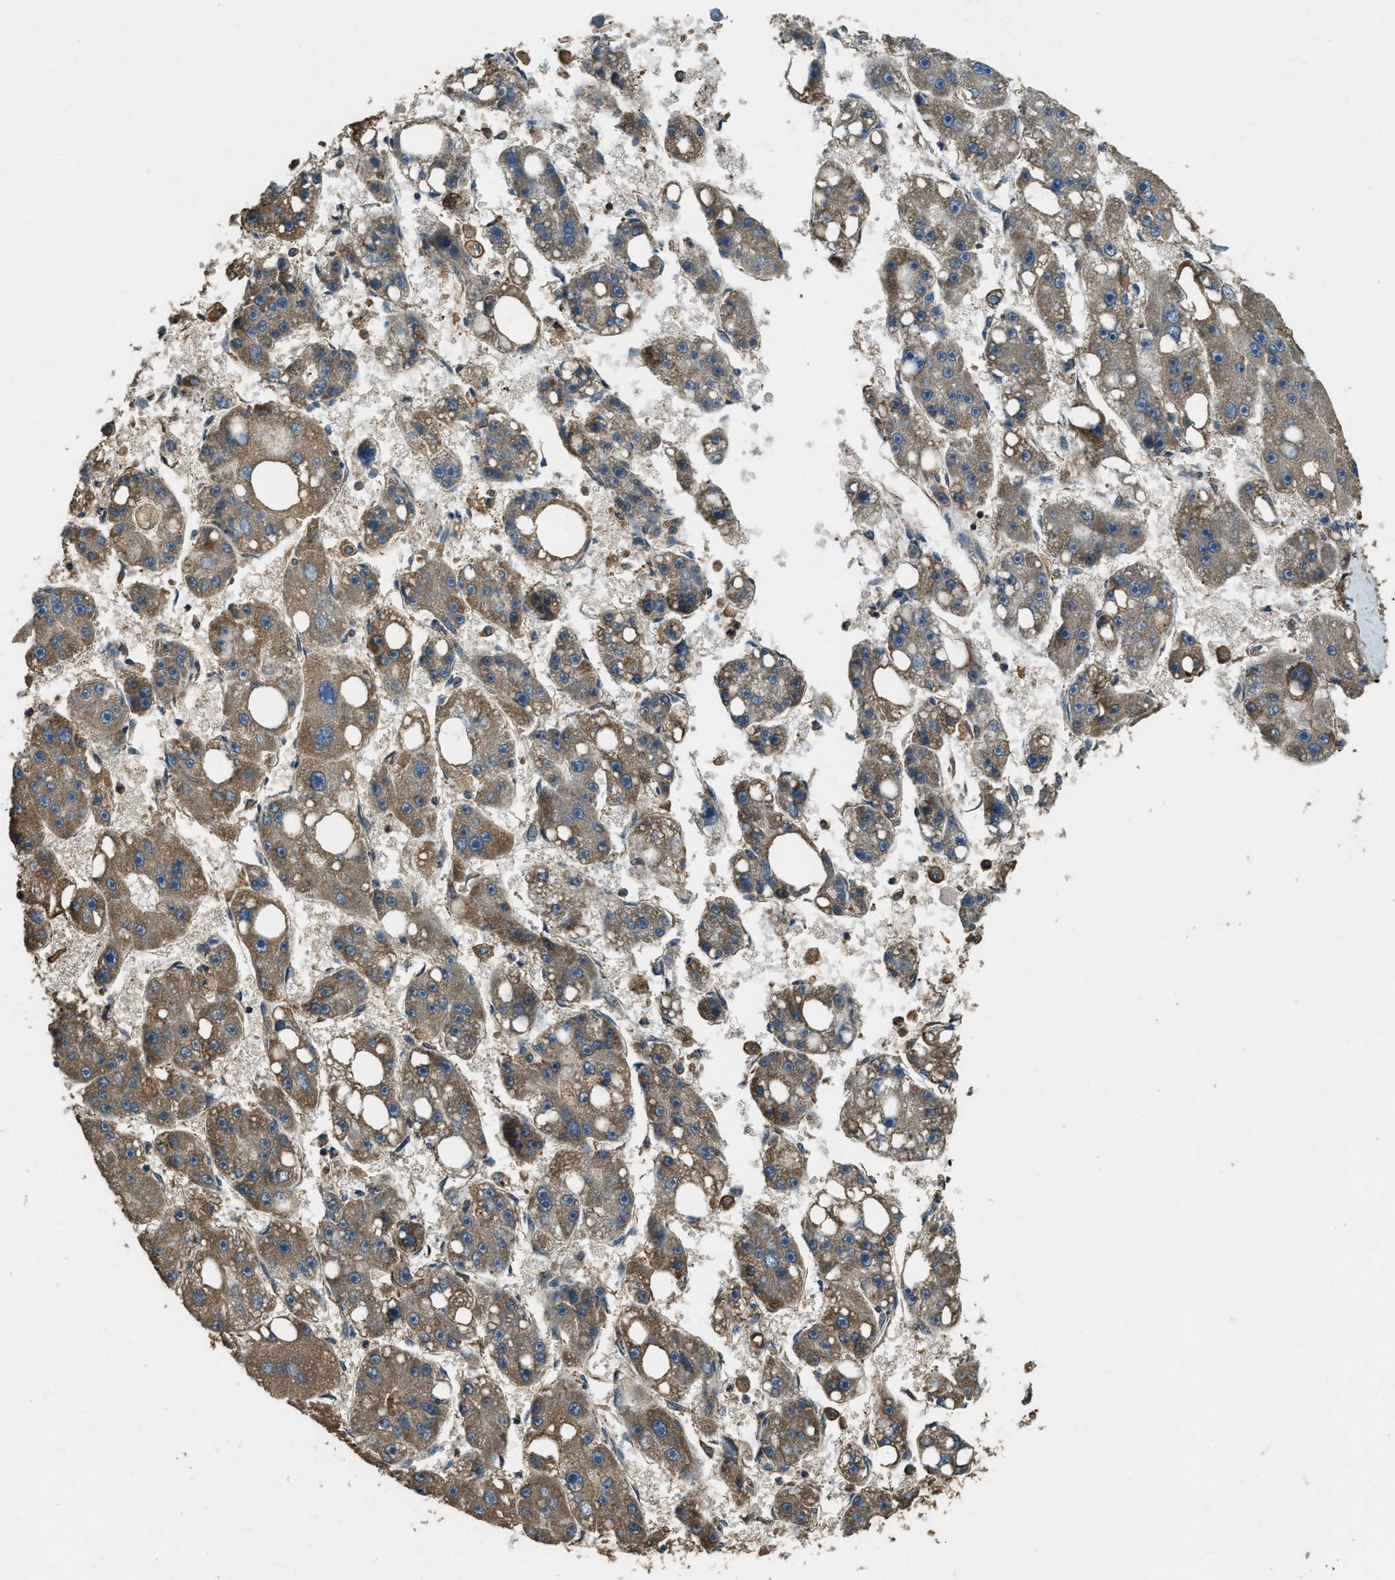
{"staining": {"intensity": "moderate", "quantity": ">75%", "location": "cytoplasmic/membranous"}, "tissue": "liver cancer", "cell_type": "Tumor cells", "image_type": "cancer", "snomed": [{"axis": "morphology", "description": "Carcinoma, Hepatocellular, NOS"}, {"axis": "topography", "description": "Liver"}], "caption": "Hepatocellular carcinoma (liver) was stained to show a protein in brown. There is medium levels of moderate cytoplasmic/membranous positivity in about >75% of tumor cells. (brown staining indicates protein expression, while blue staining denotes nuclei).", "gene": "ERGIC1", "patient": {"sex": "female", "age": 61}}